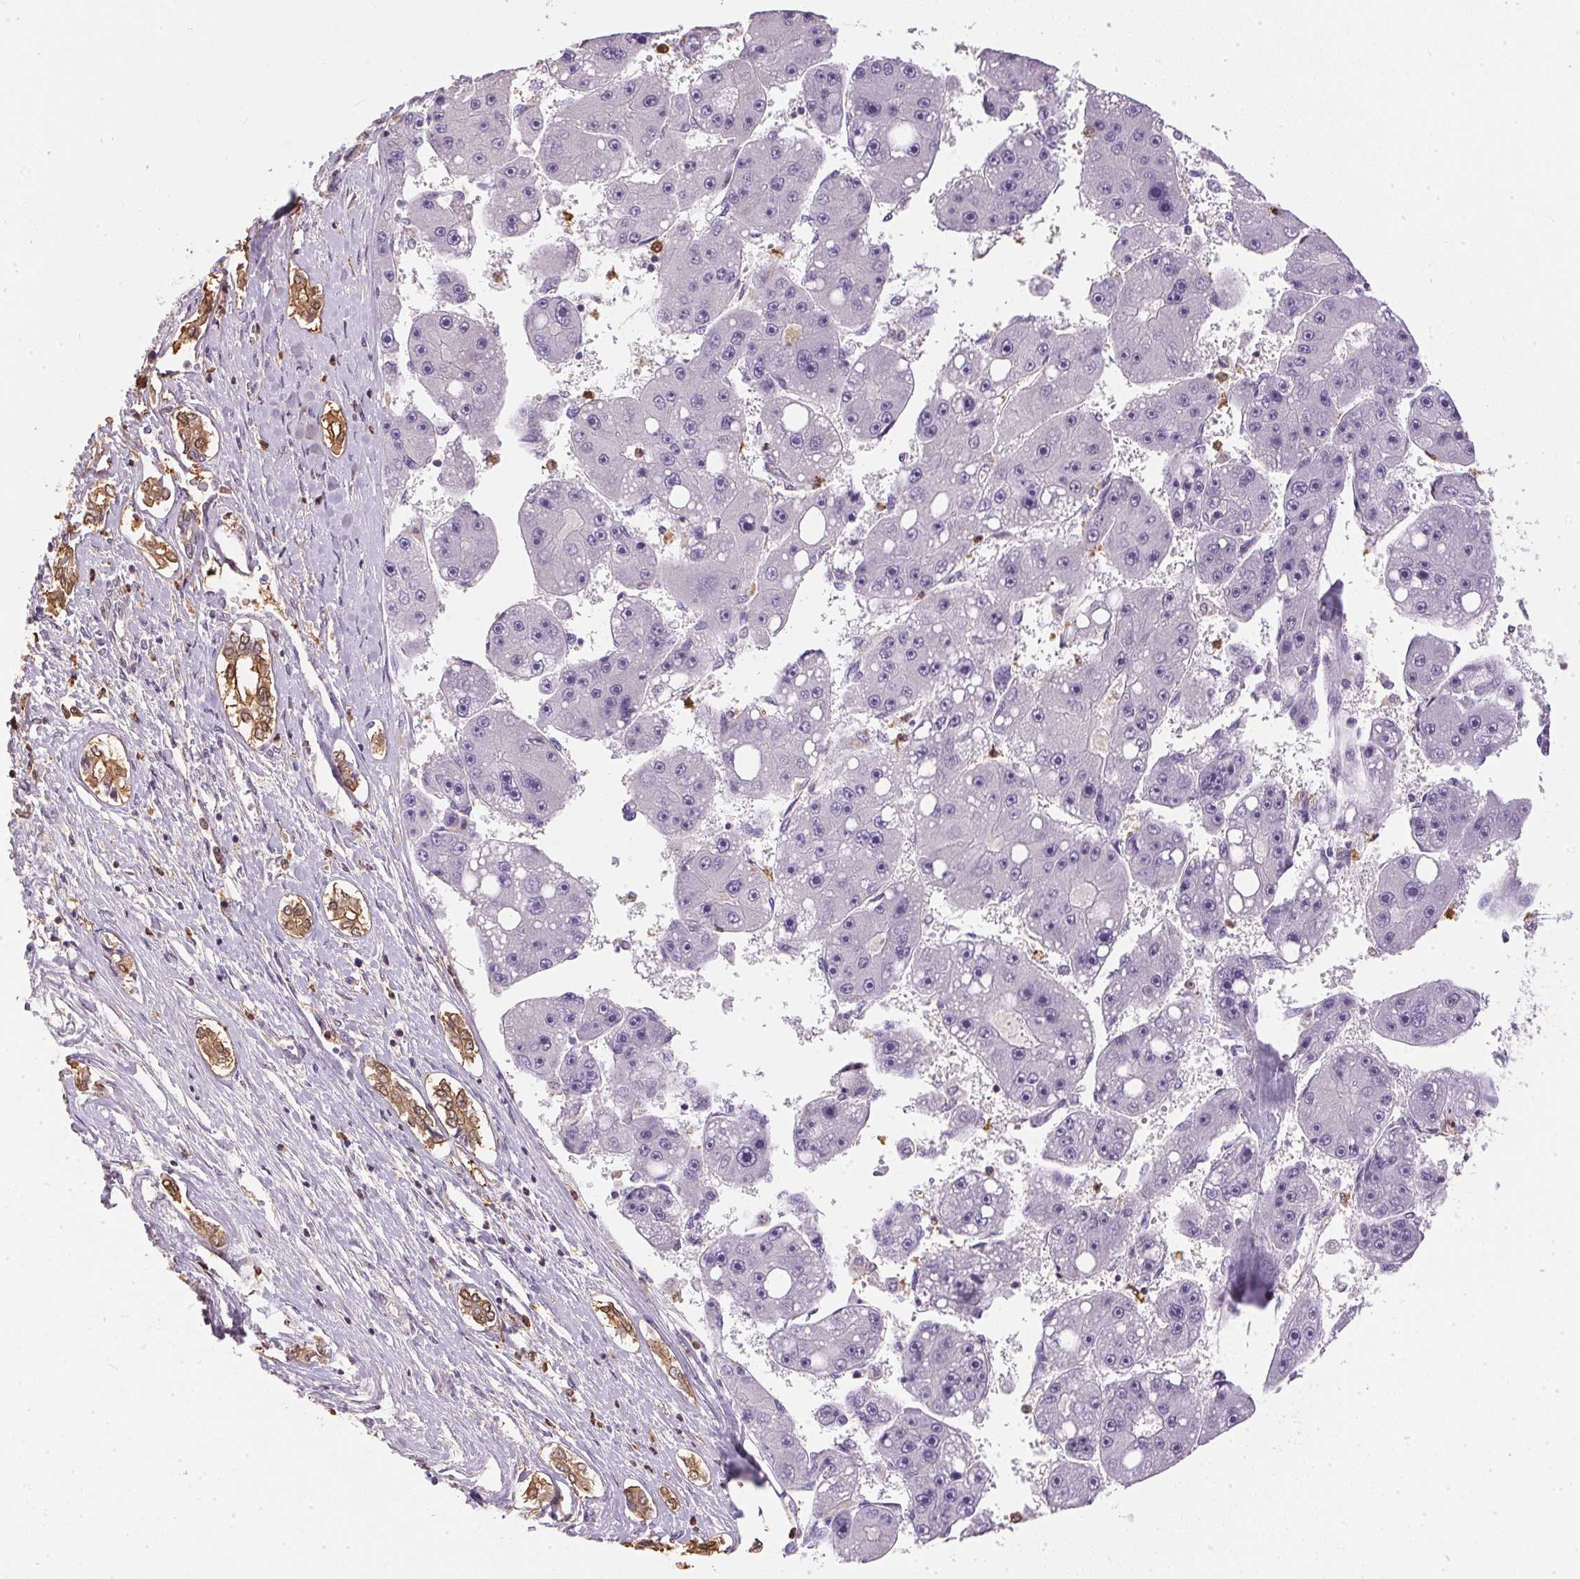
{"staining": {"intensity": "negative", "quantity": "none", "location": "none"}, "tissue": "liver cancer", "cell_type": "Tumor cells", "image_type": "cancer", "snomed": [{"axis": "morphology", "description": "Carcinoma, Hepatocellular, NOS"}, {"axis": "topography", "description": "Liver"}], "caption": "Micrograph shows no significant protein expression in tumor cells of liver cancer.", "gene": "S100A3", "patient": {"sex": "female", "age": 61}}